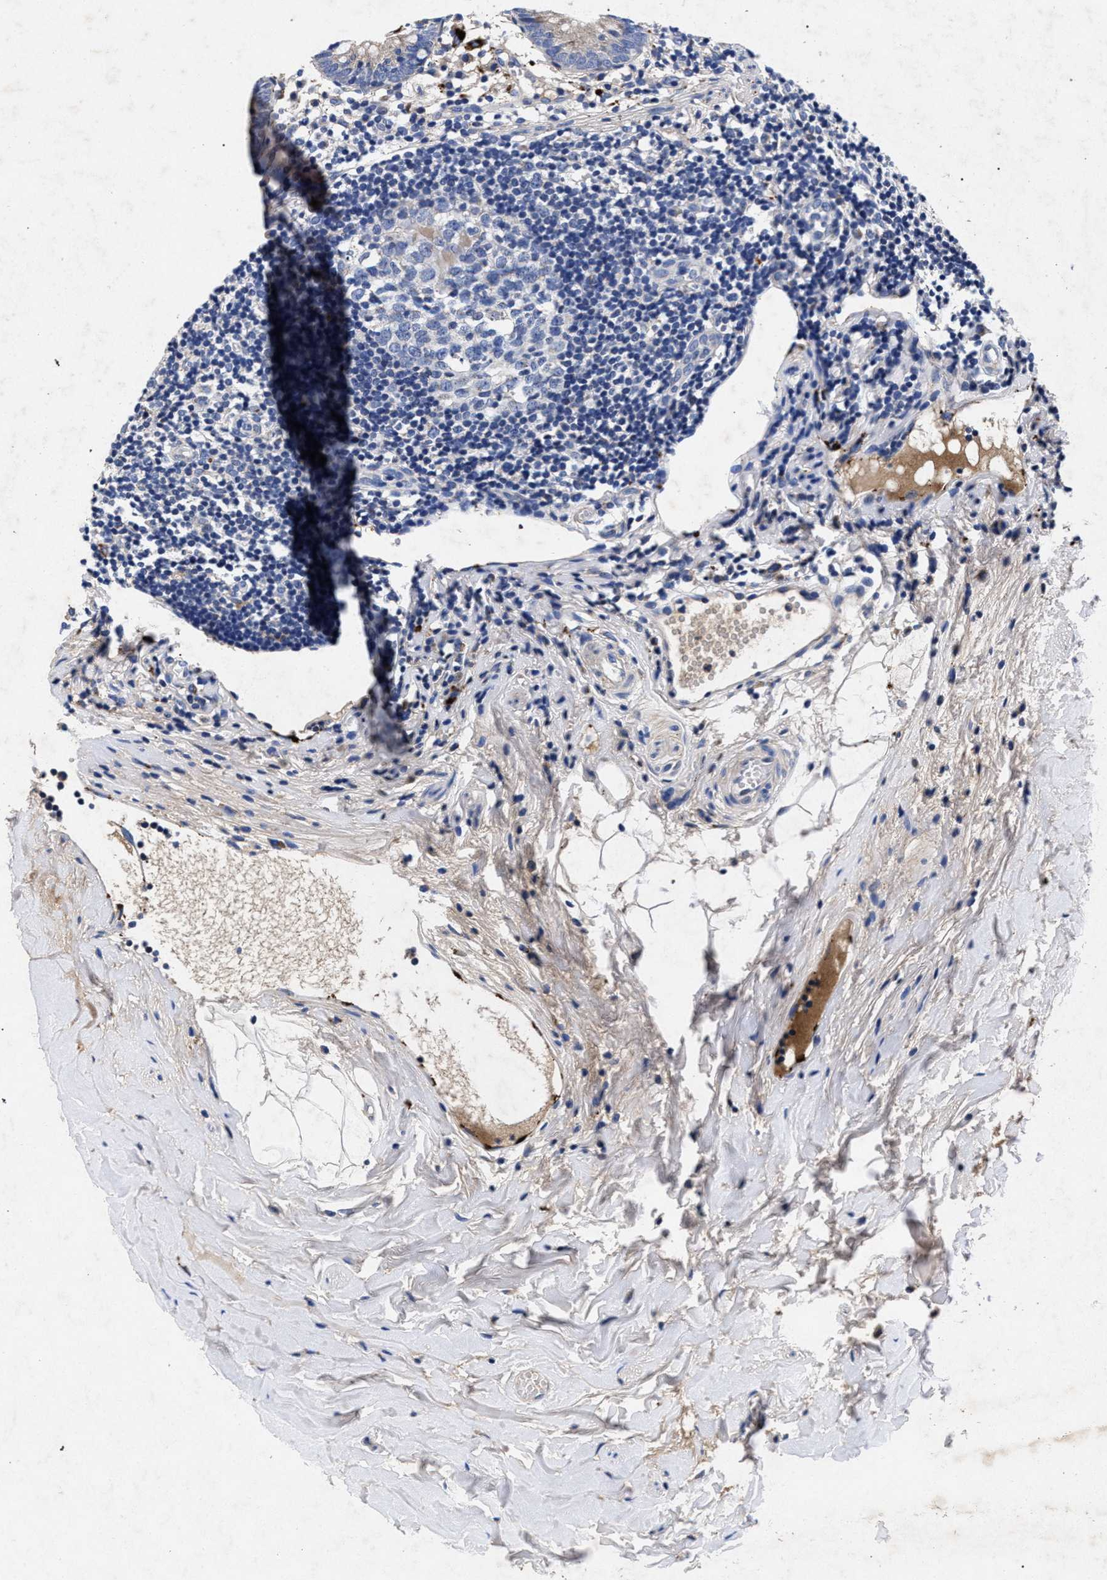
{"staining": {"intensity": "moderate", "quantity": "25%-75%", "location": "cytoplasmic/membranous"}, "tissue": "appendix", "cell_type": "Glandular cells", "image_type": "normal", "snomed": [{"axis": "morphology", "description": "Normal tissue, NOS"}, {"axis": "topography", "description": "Appendix"}], "caption": "A photomicrograph of appendix stained for a protein exhibits moderate cytoplasmic/membranous brown staining in glandular cells. Immunohistochemistry (ihc) stains the protein in brown and the nuclei are stained blue.", "gene": "HSD17B14", "patient": {"sex": "female", "age": 20}}